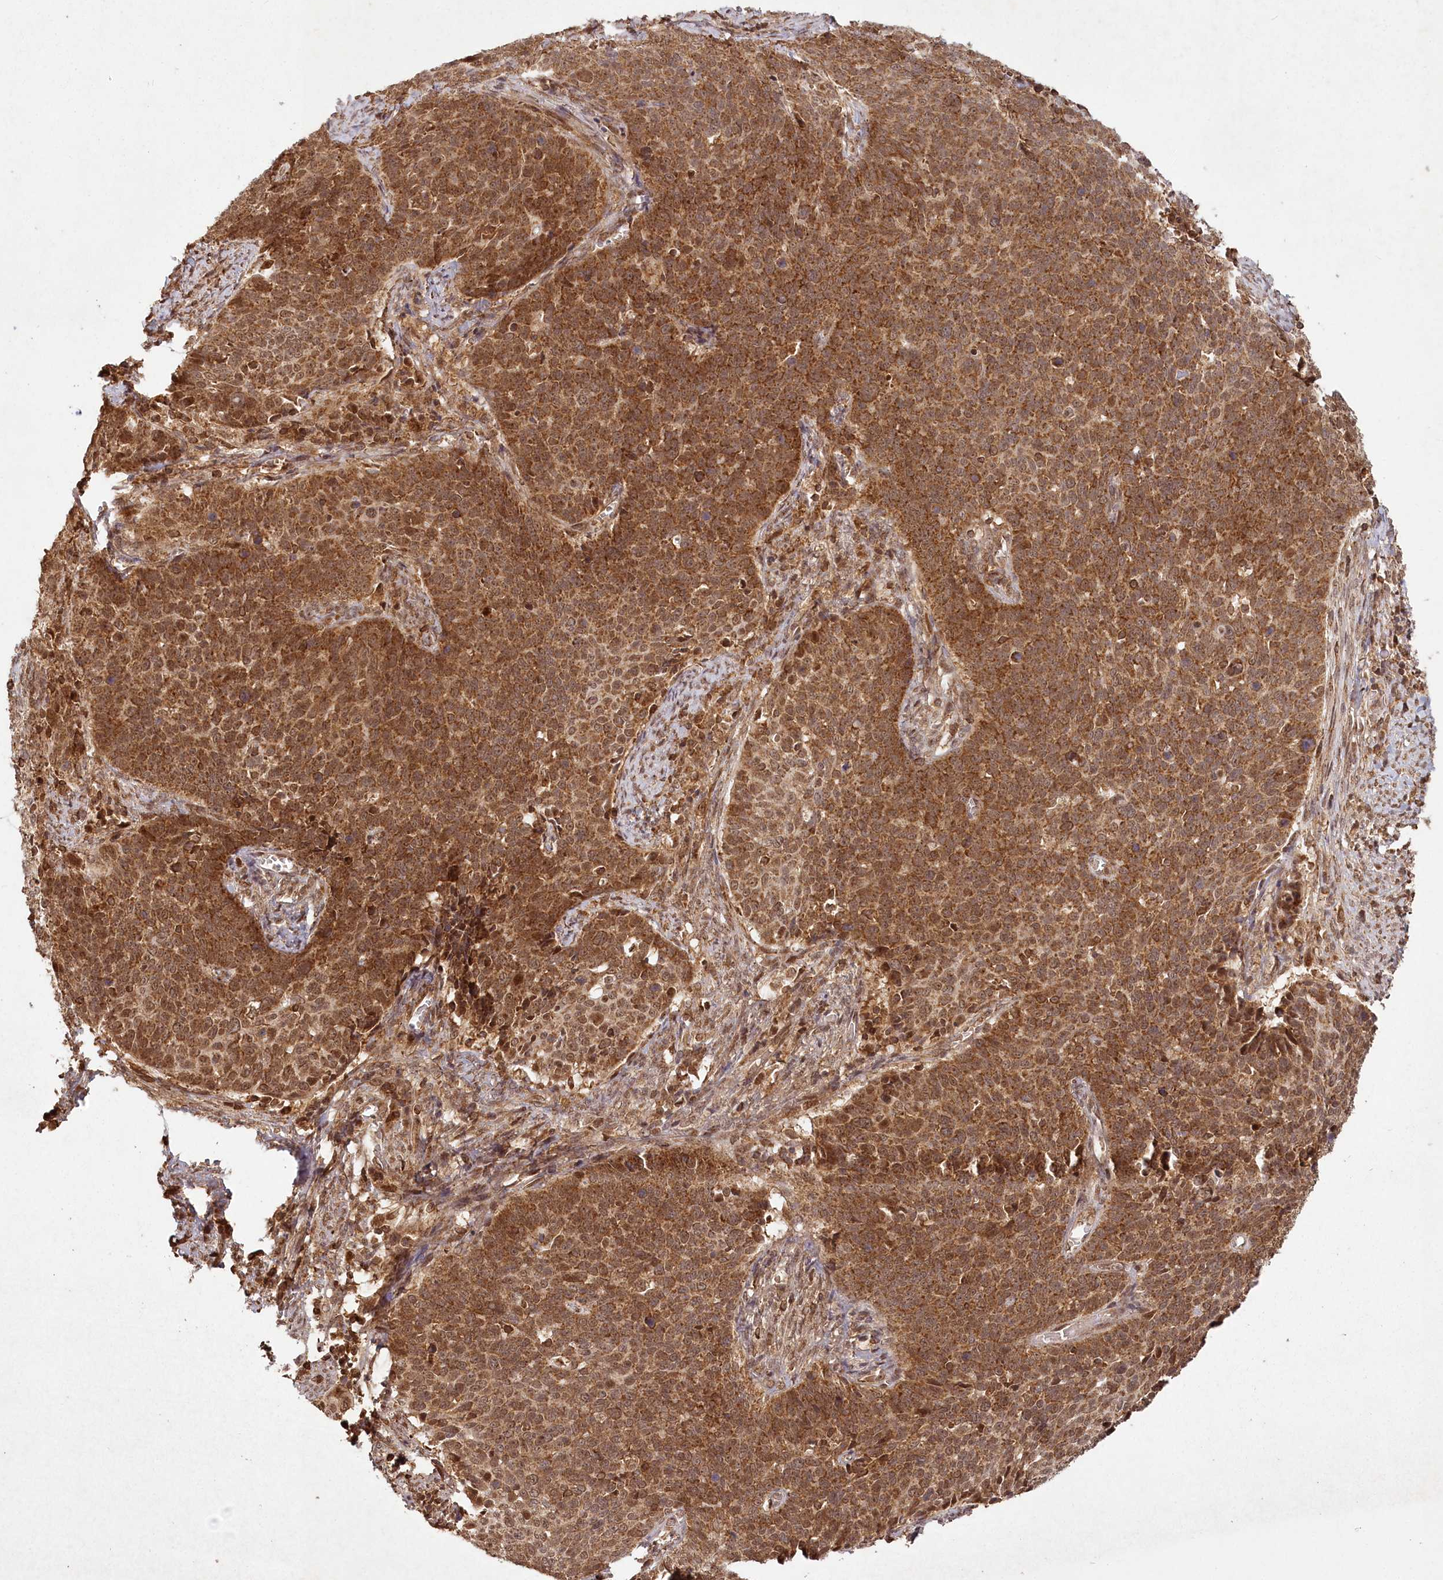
{"staining": {"intensity": "strong", "quantity": ">75%", "location": "cytoplasmic/membranous"}, "tissue": "cervical cancer", "cell_type": "Tumor cells", "image_type": "cancer", "snomed": [{"axis": "morphology", "description": "Squamous cell carcinoma, NOS"}, {"axis": "topography", "description": "Cervix"}], "caption": "A high amount of strong cytoplasmic/membranous positivity is present in approximately >75% of tumor cells in squamous cell carcinoma (cervical) tissue. (DAB (3,3'-diaminobenzidine) IHC with brightfield microscopy, high magnification).", "gene": "MICU1", "patient": {"sex": "female", "age": 39}}